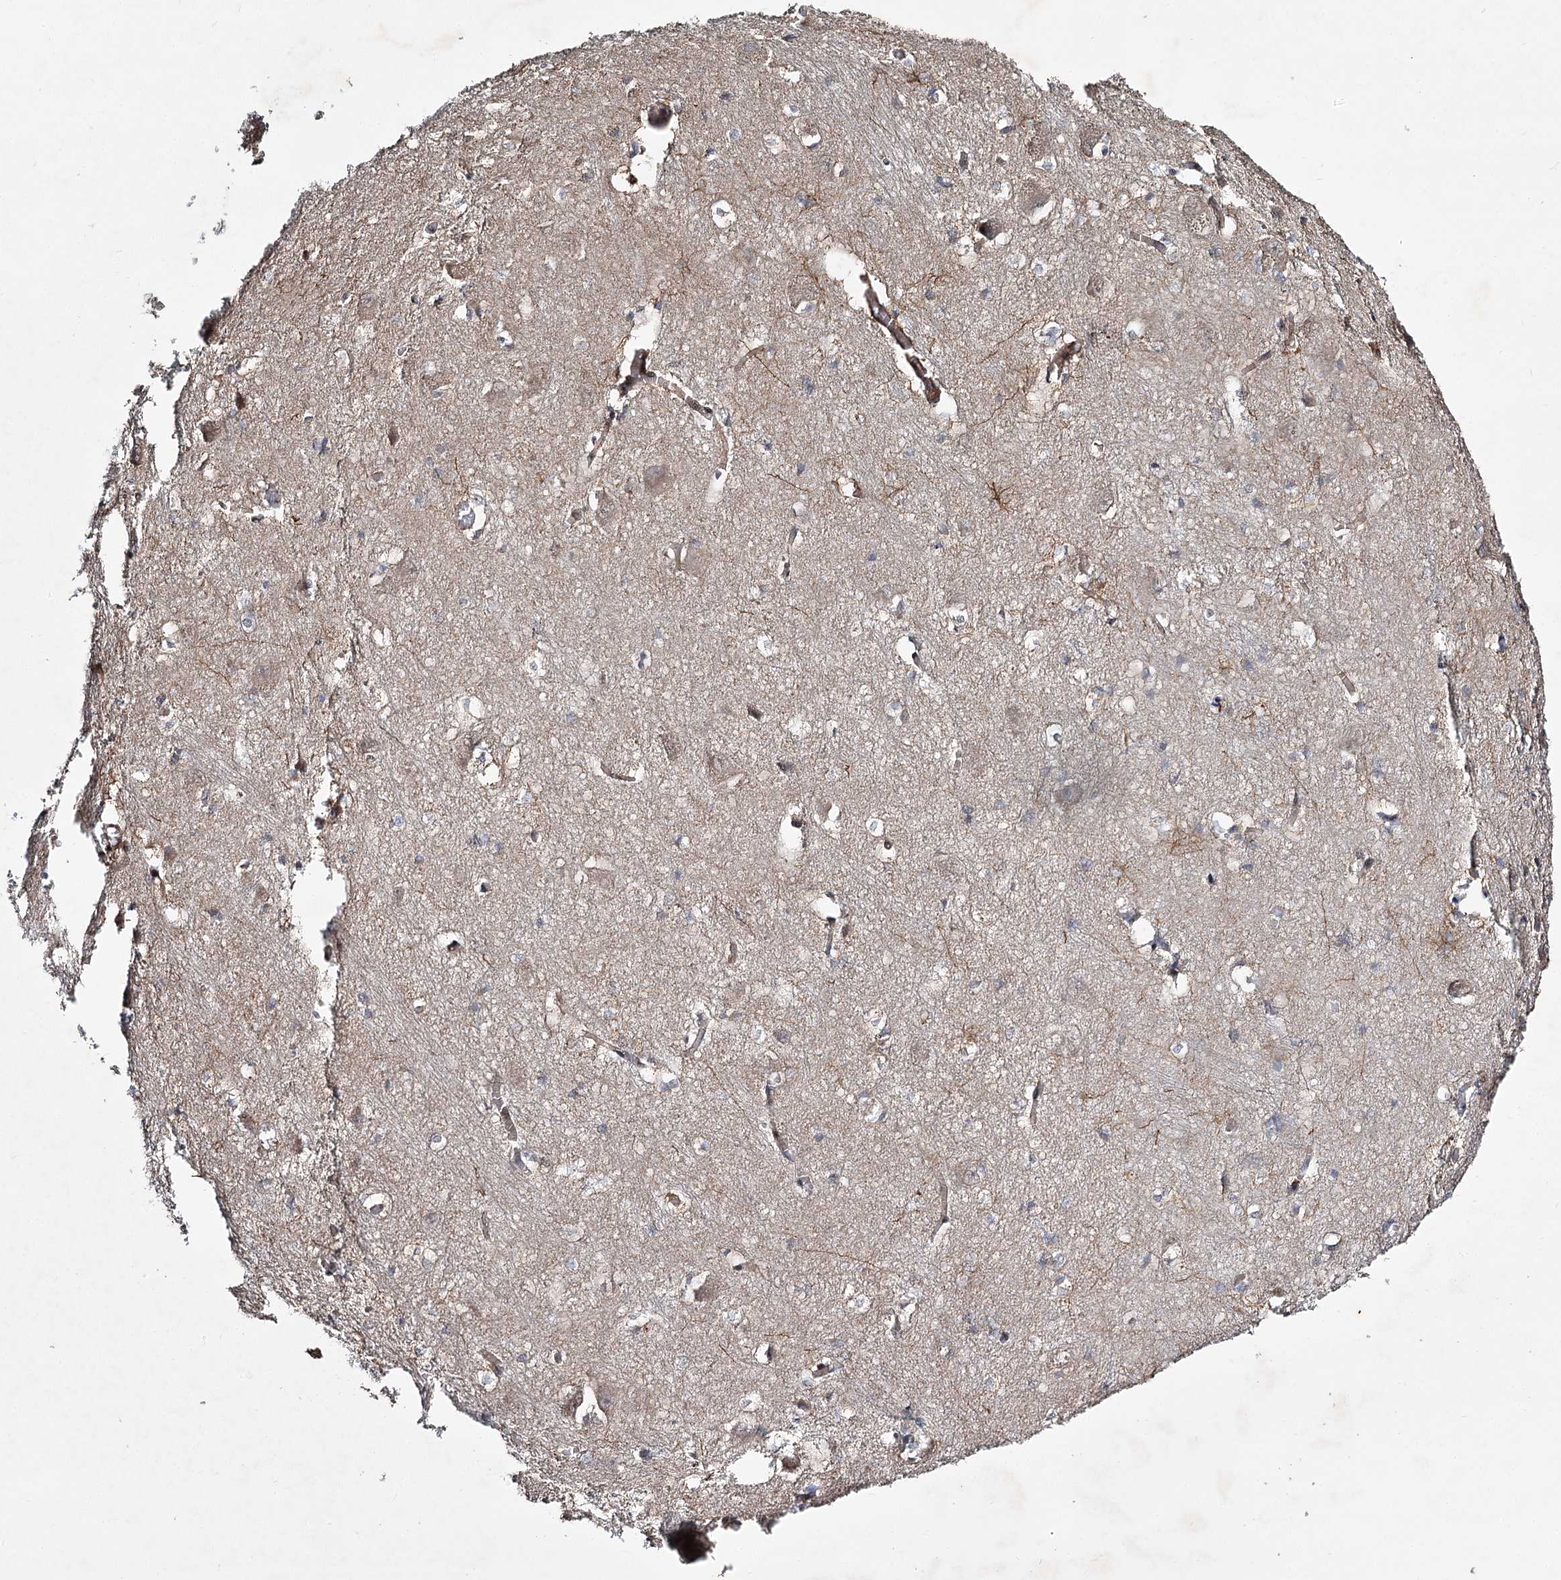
{"staining": {"intensity": "strong", "quantity": "<25%", "location": "cytoplasmic/membranous"}, "tissue": "caudate", "cell_type": "Glial cells", "image_type": "normal", "snomed": [{"axis": "morphology", "description": "Normal tissue, NOS"}, {"axis": "topography", "description": "Lateral ventricle wall"}], "caption": "Glial cells demonstrate medium levels of strong cytoplasmic/membranous expression in approximately <25% of cells in unremarkable caudate.", "gene": "DPEP2", "patient": {"sex": "male", "age": 37}}